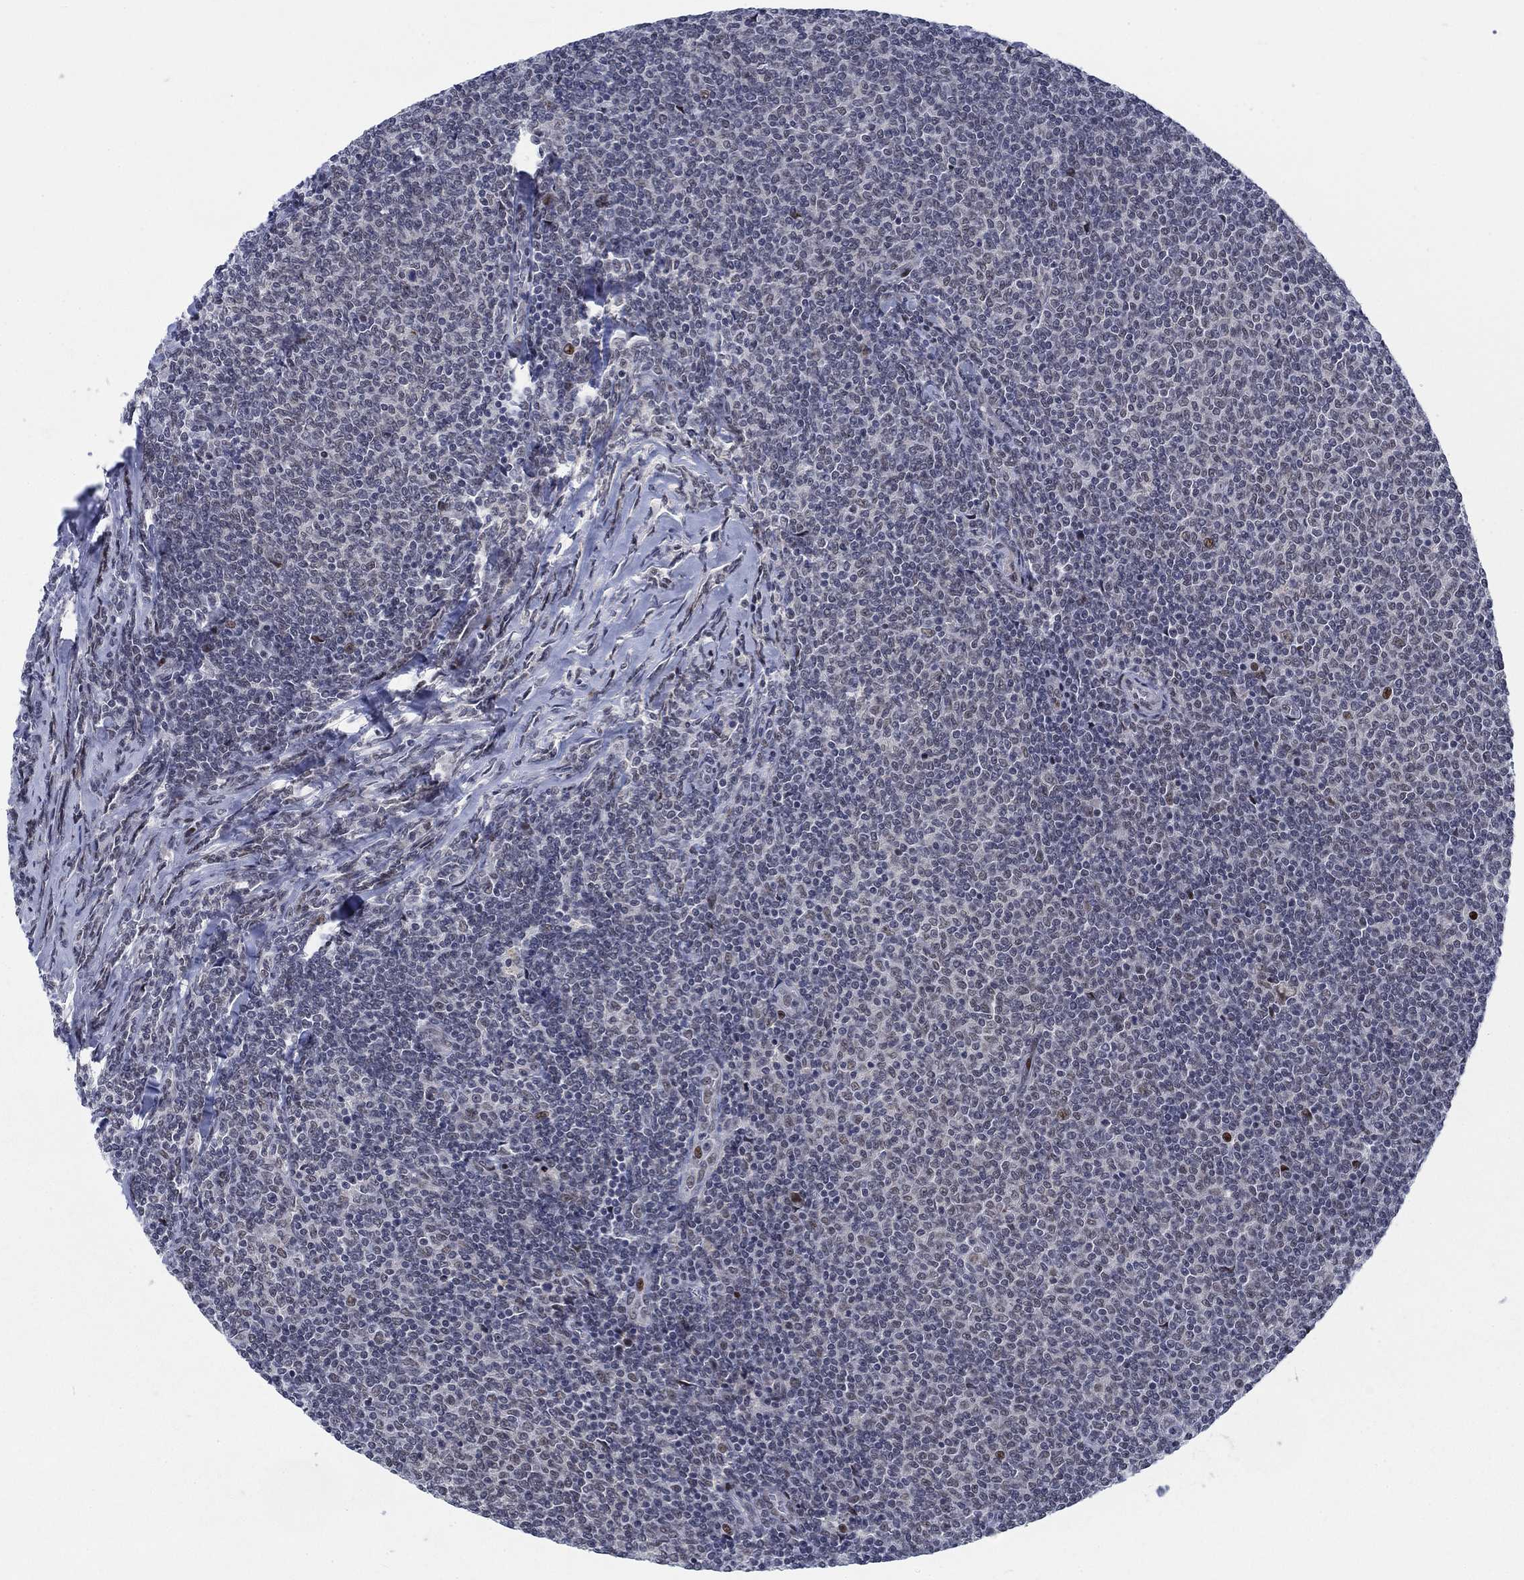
{"staining": {"intensity": "negative", "quantity": "none", "location": "none"}, "tissue": "lymphoma", "cell_type": "Tumor cells", "image_type": "cancer", "snomed": [{"axis": "morphology", "description": "Malignant lymphoma, non-Hodgkin's type, Low grade"}, {"axis": "topography", "description": "Lymph node"}], "caption": "Human lymphoma stained for a protein using immunohistochemistry demonstrates no positivity in tumor cells.", "gene": "NEU3", "patient": {"sex": "male", "age": 52}}